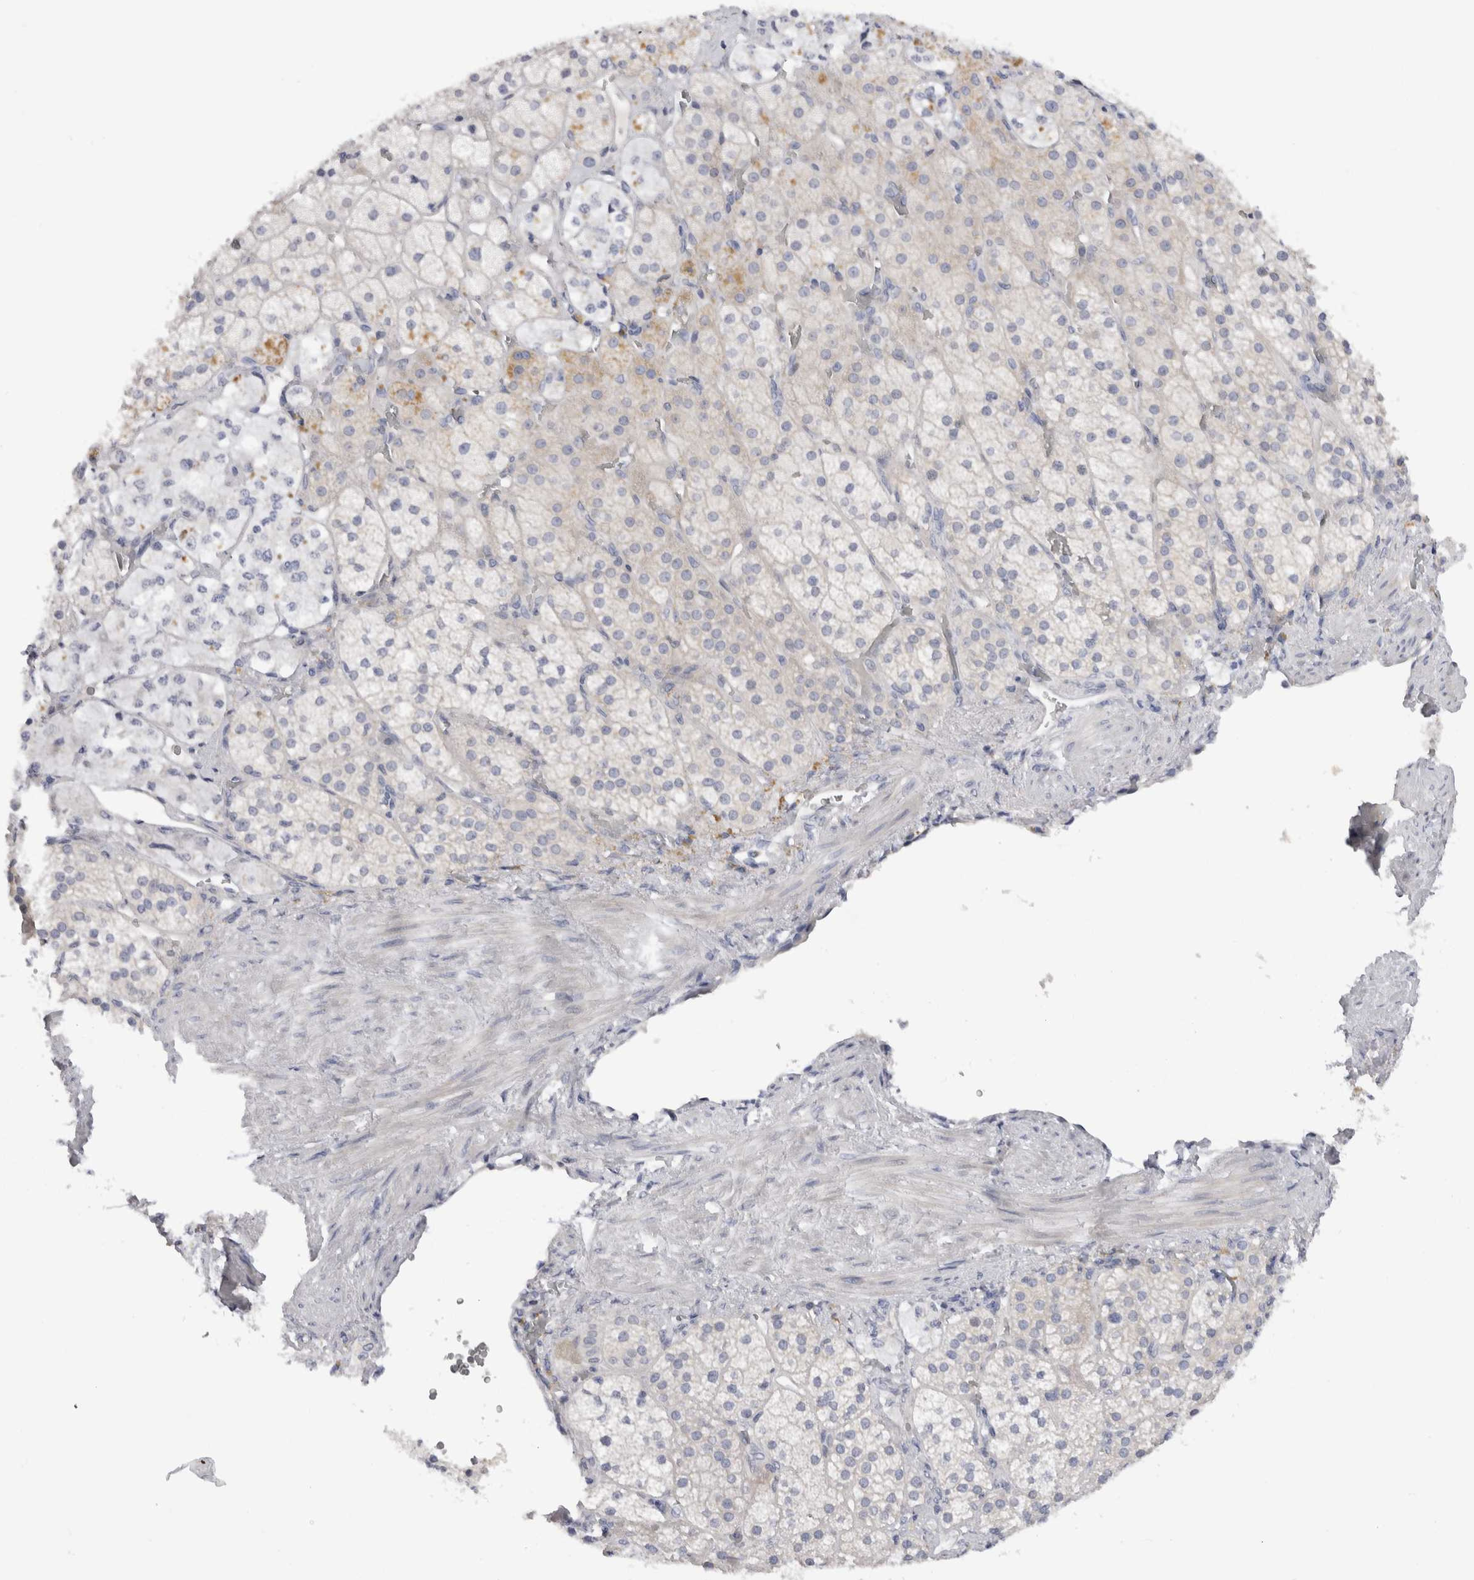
{"staining": {"intensity": "negative", "quantity": "none", "location": "none"}, "tissue": "adrenal gland", "cell_type": "Glandular cells", "image_type": "normal", "snomed": [{"axis": "morphology", "description": "Normal tissue, NOS"}, {"axis": "topography", "description": "Adrenal gland"}], "caption": "A high-resolution photomicrograph shows IHC staining of unremarkable adrenal gland, which exhibits no significant positivity in glandular cells. The staining was performed using DAB to visualize the protein expression in brown, while the nuclei were stained in blue with hematoxylin (Magnification: 20x).", "gene": "SPINK2", "patient": {"sex": "male", "age": 57}}